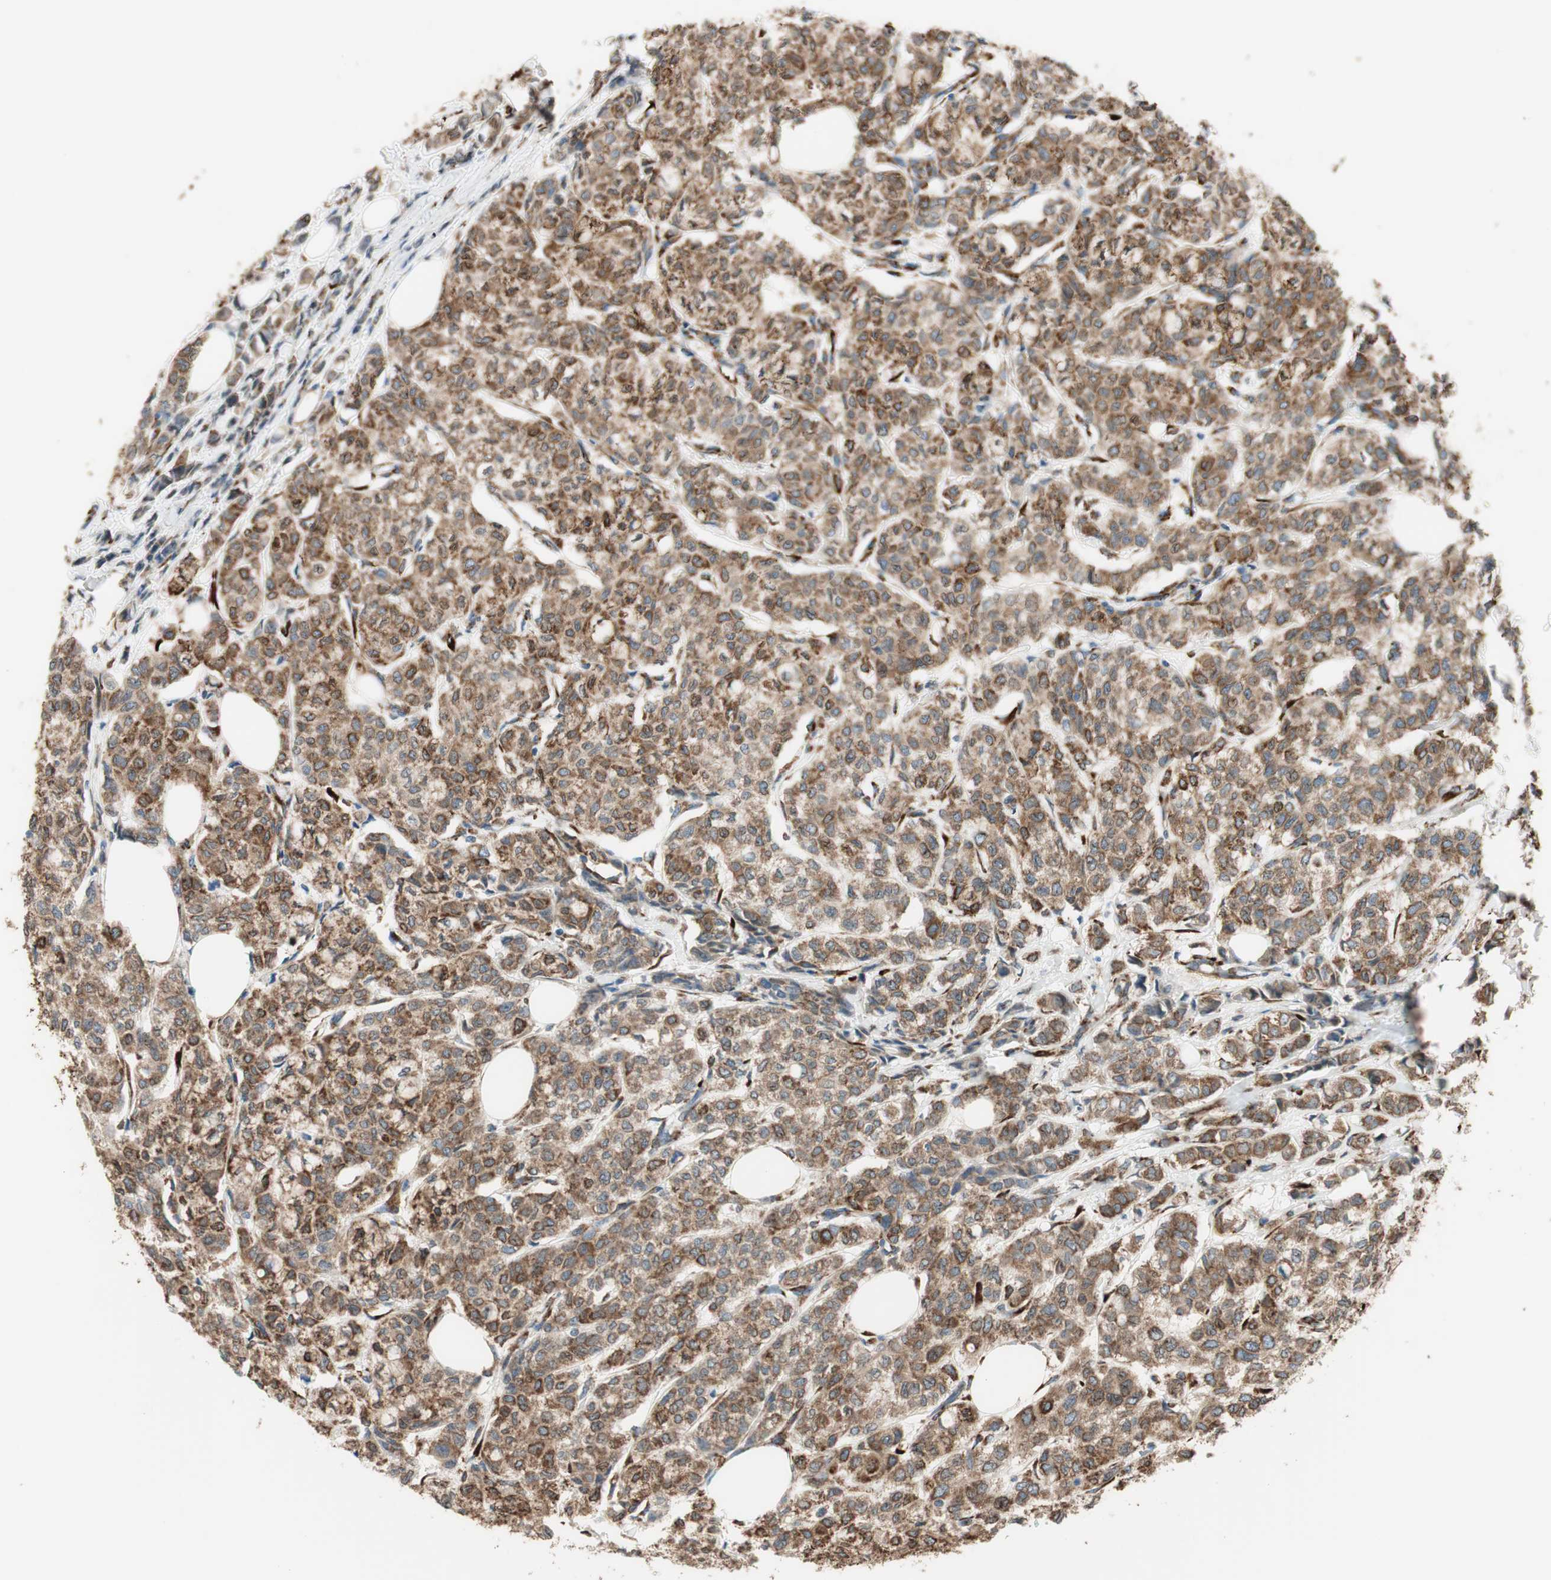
{"staining": {"intensity": "moderate", "quantity": ">75%", "location": "cytoplasmic/membranous"}, "tissue": "breast cancer", "cell_type": "Tumor cells", "image_type": "cancer", "snomed": [{"axis": "morphology", "description": "Lobular carcinoma"}, {"axis": "topography", "description": "Breast"}], "caption": "The micrograph exhibits staining of breast lobular carcinoma, revealing moderate cytoplasmic/membranous protein staining (brown color) within tumor cells.", "gene": "RRBP1", "patient": {"sex": "female", "age": 60}}